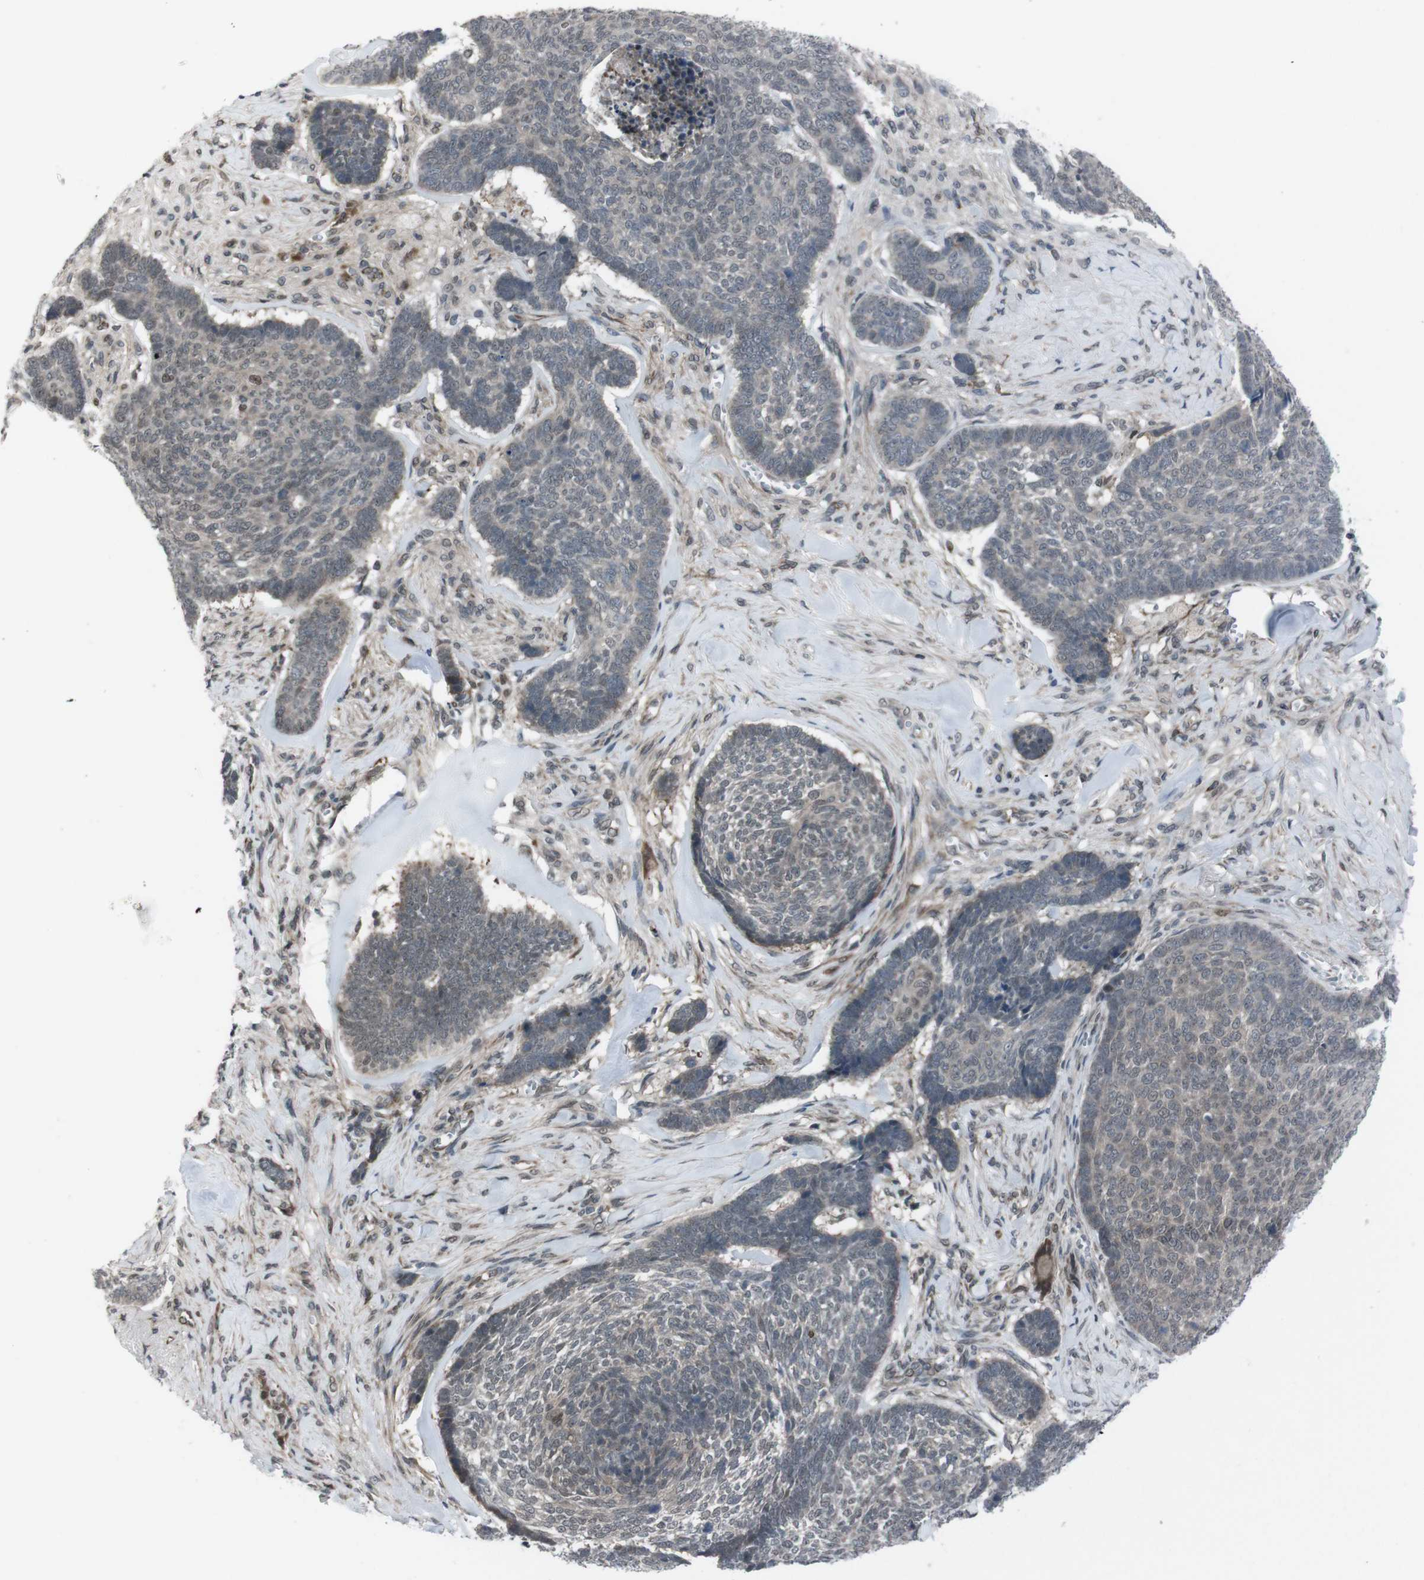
{"staining": {"intensity": "weak", "quantity": "25%-75%", "location": "cytoplasmic/membranous,nuclear"}, "tissue": "skin cancer", "cell_type": "Tumor cells", "image_type": "cancer", "snomed": [{"axis": "morphology", "description": "Basal cell carcinoma"}, {"axis": "topography", "description": "Skin"}], "caption": "Immunohistochemistry micrograph of neoplastic tissue: human skin cancer stained using immunohistochemistry (IHC) displays low levels of weak protein expression localized specifically in the cytoplasmic/membranous and nuclear of tumor cells, appearing as a cytoplasmic/membranous and nuclear brown color.", "gene": "SS18L1", "patient": {"sex": "male", "age": 84}}